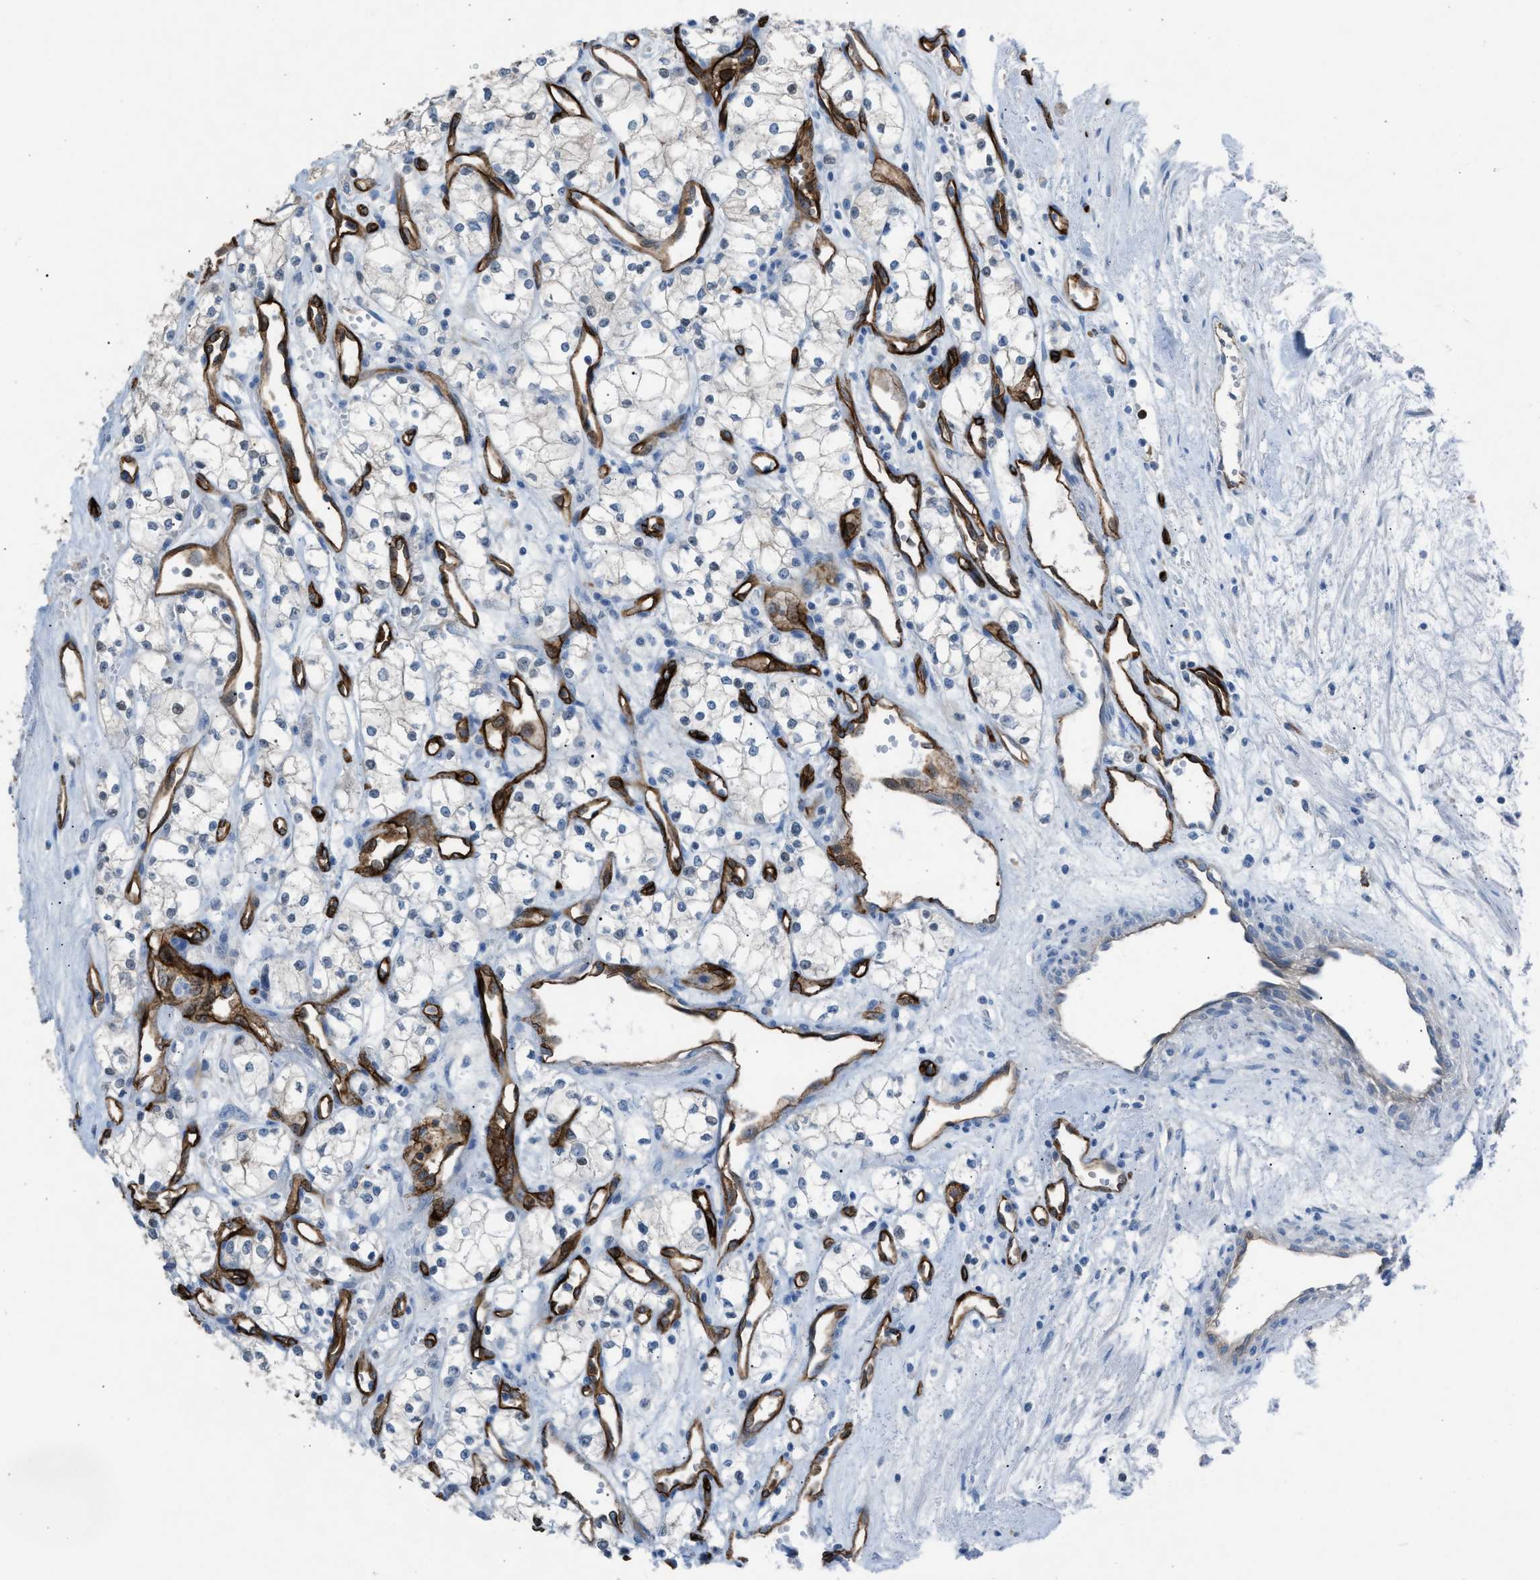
{"staining": {"intensity": "negative", "quantity": "none", "location": "none"}, "tissue": "renal cancer", "cell_type": "Tumor cells", "image_type": "cancer", "snomed": [{"axis": "morphology", "description": "Adenocarcinoma, NOS"}, {"axis": "topography", "description": "Kidney"}], "caption": "DAB immunohistochemical staining of renal adenocarcinoma reveals no significant positivity in tumor cells. (DAB IHC with hematoxylin counter stain).", "gene": "DYSF", "patient": {"sex": "male", "age": 59}}